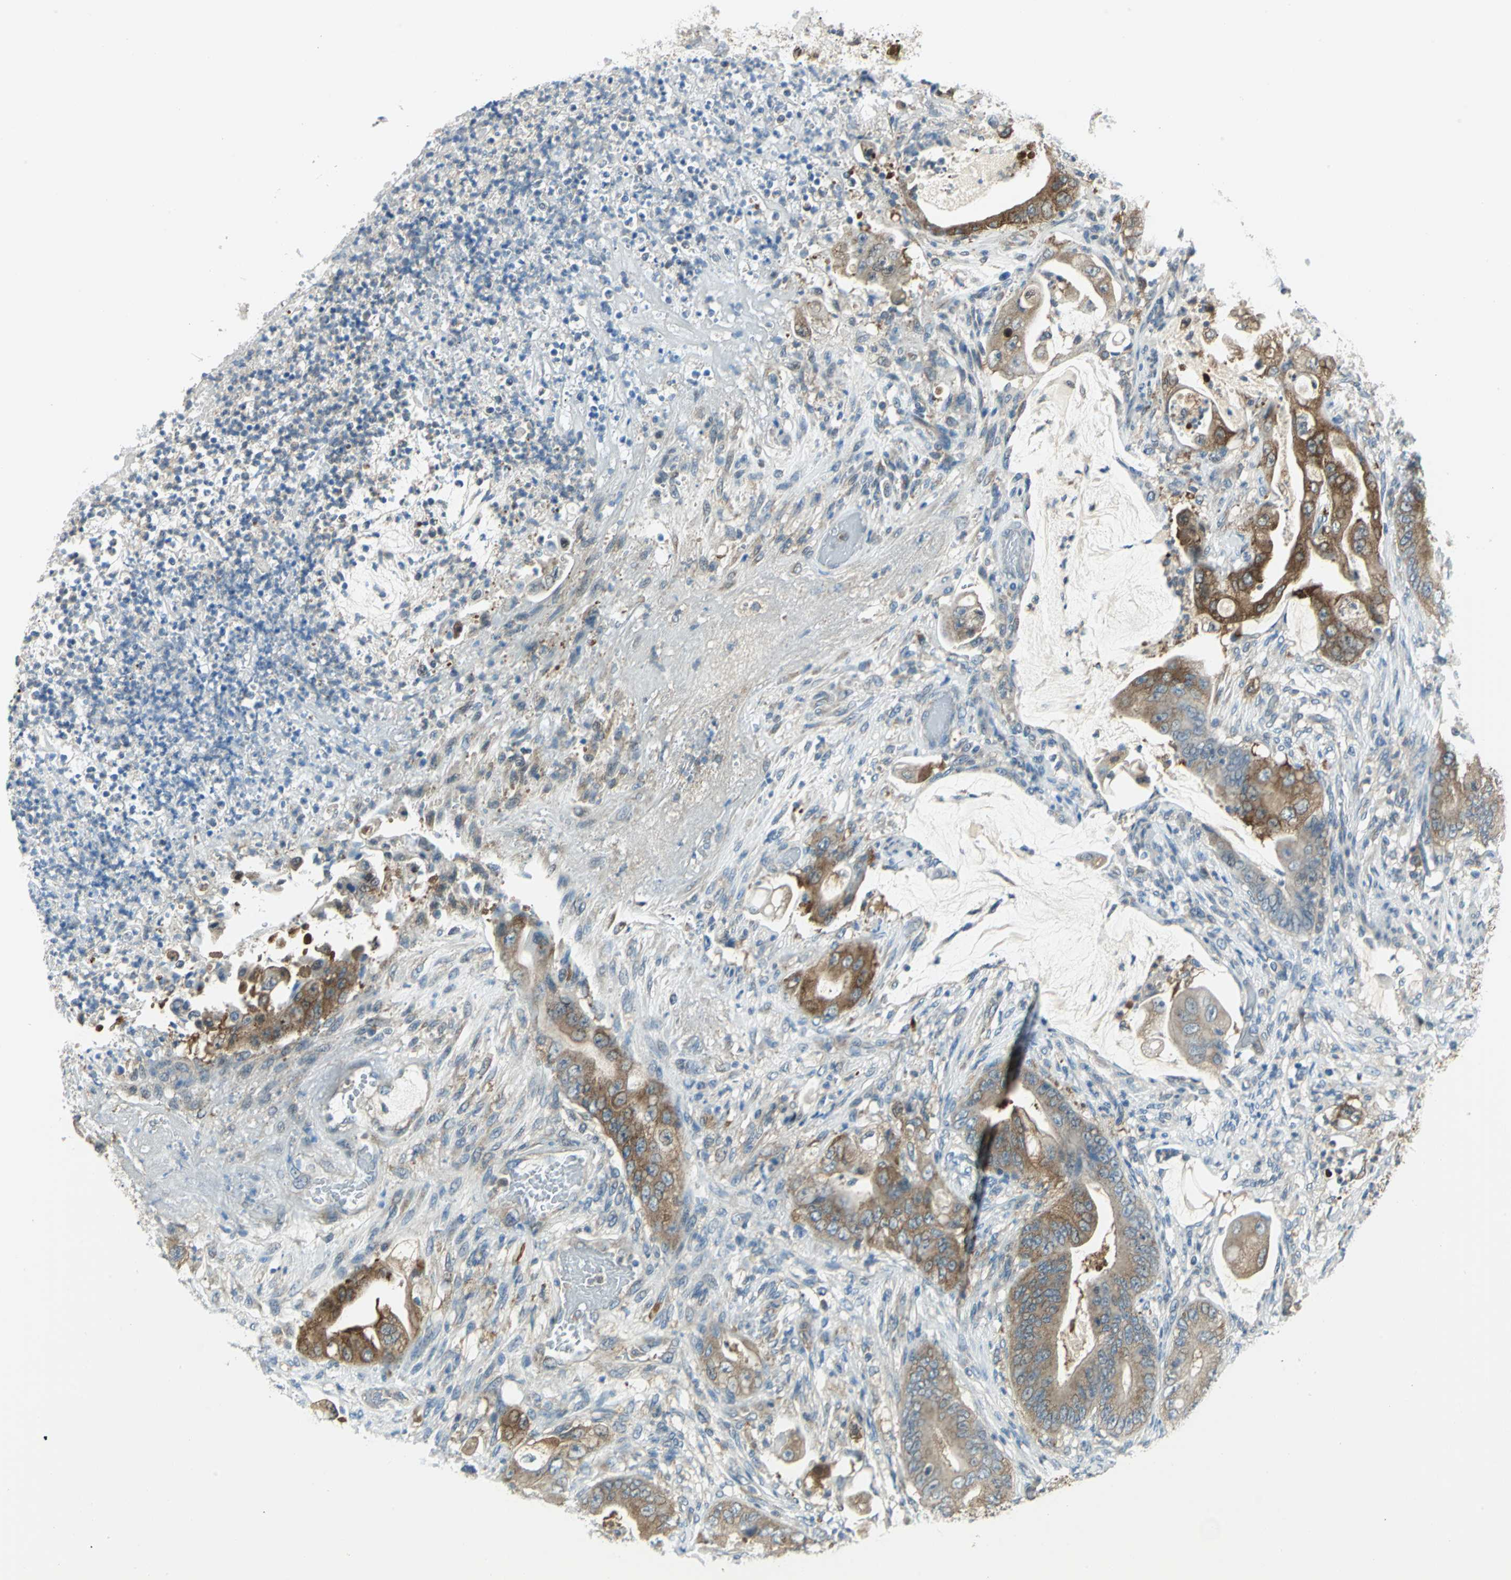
{"staining": {"intensity": "strong", "quantity": ">75%", "location": "cytoplasmic/membranous"}, "tissue": "stomach cancer", "cell_type": "Tumor cells", "image_type": "cancer", "snomed": [{"axis": "morphology", "description": "Adenocarcinoma, NOS"}, {"axis": "topography", "description": "Stomach"}], "caption": "Protein staining exhibits strong cytoplasmic/membranous positivity in approximately >75% of tumor cells in adenocarcinoma (stomach).", "gene": "ALDOA", "patient": {"sex": "female", "age": 73}}